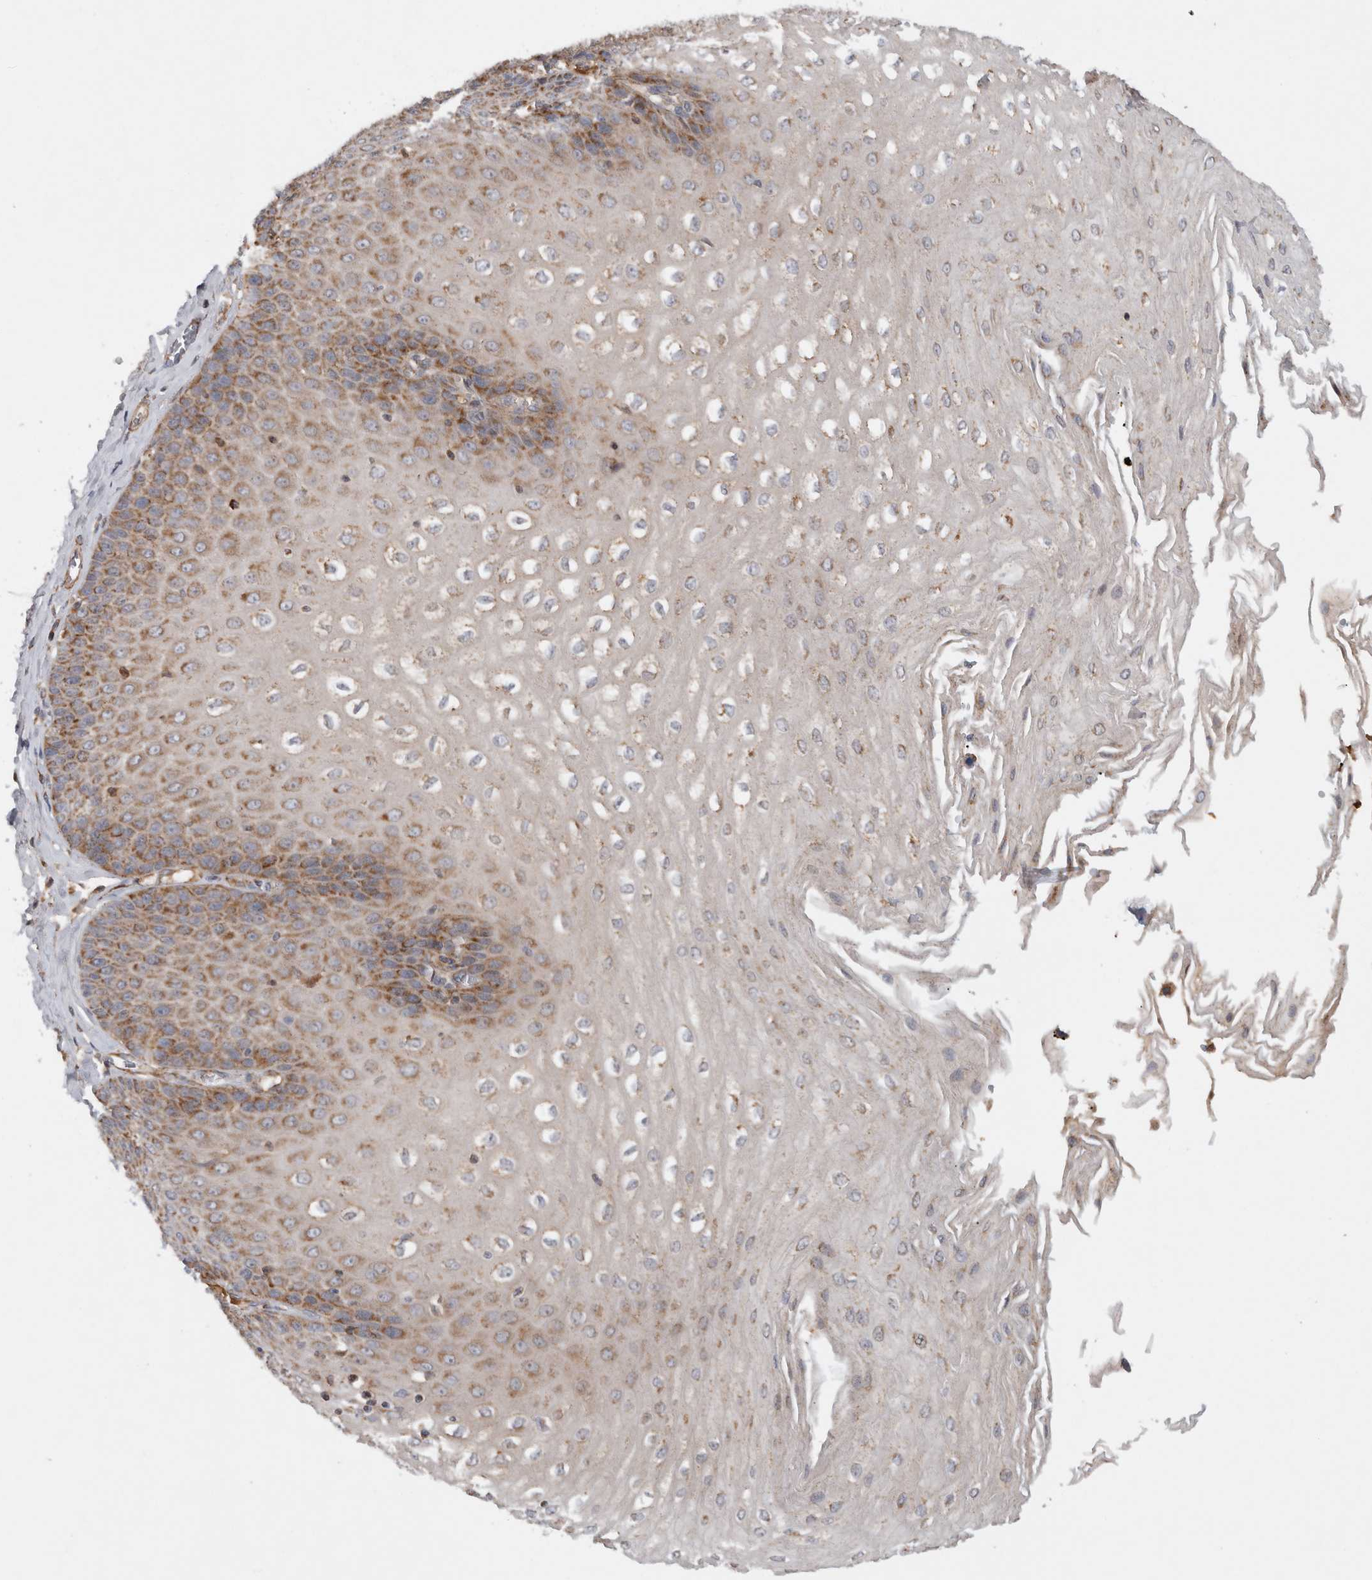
{"staining": {"intensity": "strong", "quantity": "25%-75%", "location": "cytoplasmic/membranous"}, "tissue": "esophagus", "cell_type": "Squamous epithelial cells", "image_type": "normal", "snomed": [{"axis": "morphology", "description": "Normal tissue, NOS"}, {"axis": "topography", "description": "Esophagus"}], "caption": "Immunohistochemical staining of normal human esophagus exhibits high levels of strong cytoplasmic/membranous staining in about 25%-75% of squamous epithelial cells.", "gene": "MRPS28", "patient": {"sex": "male", "age": 60}}